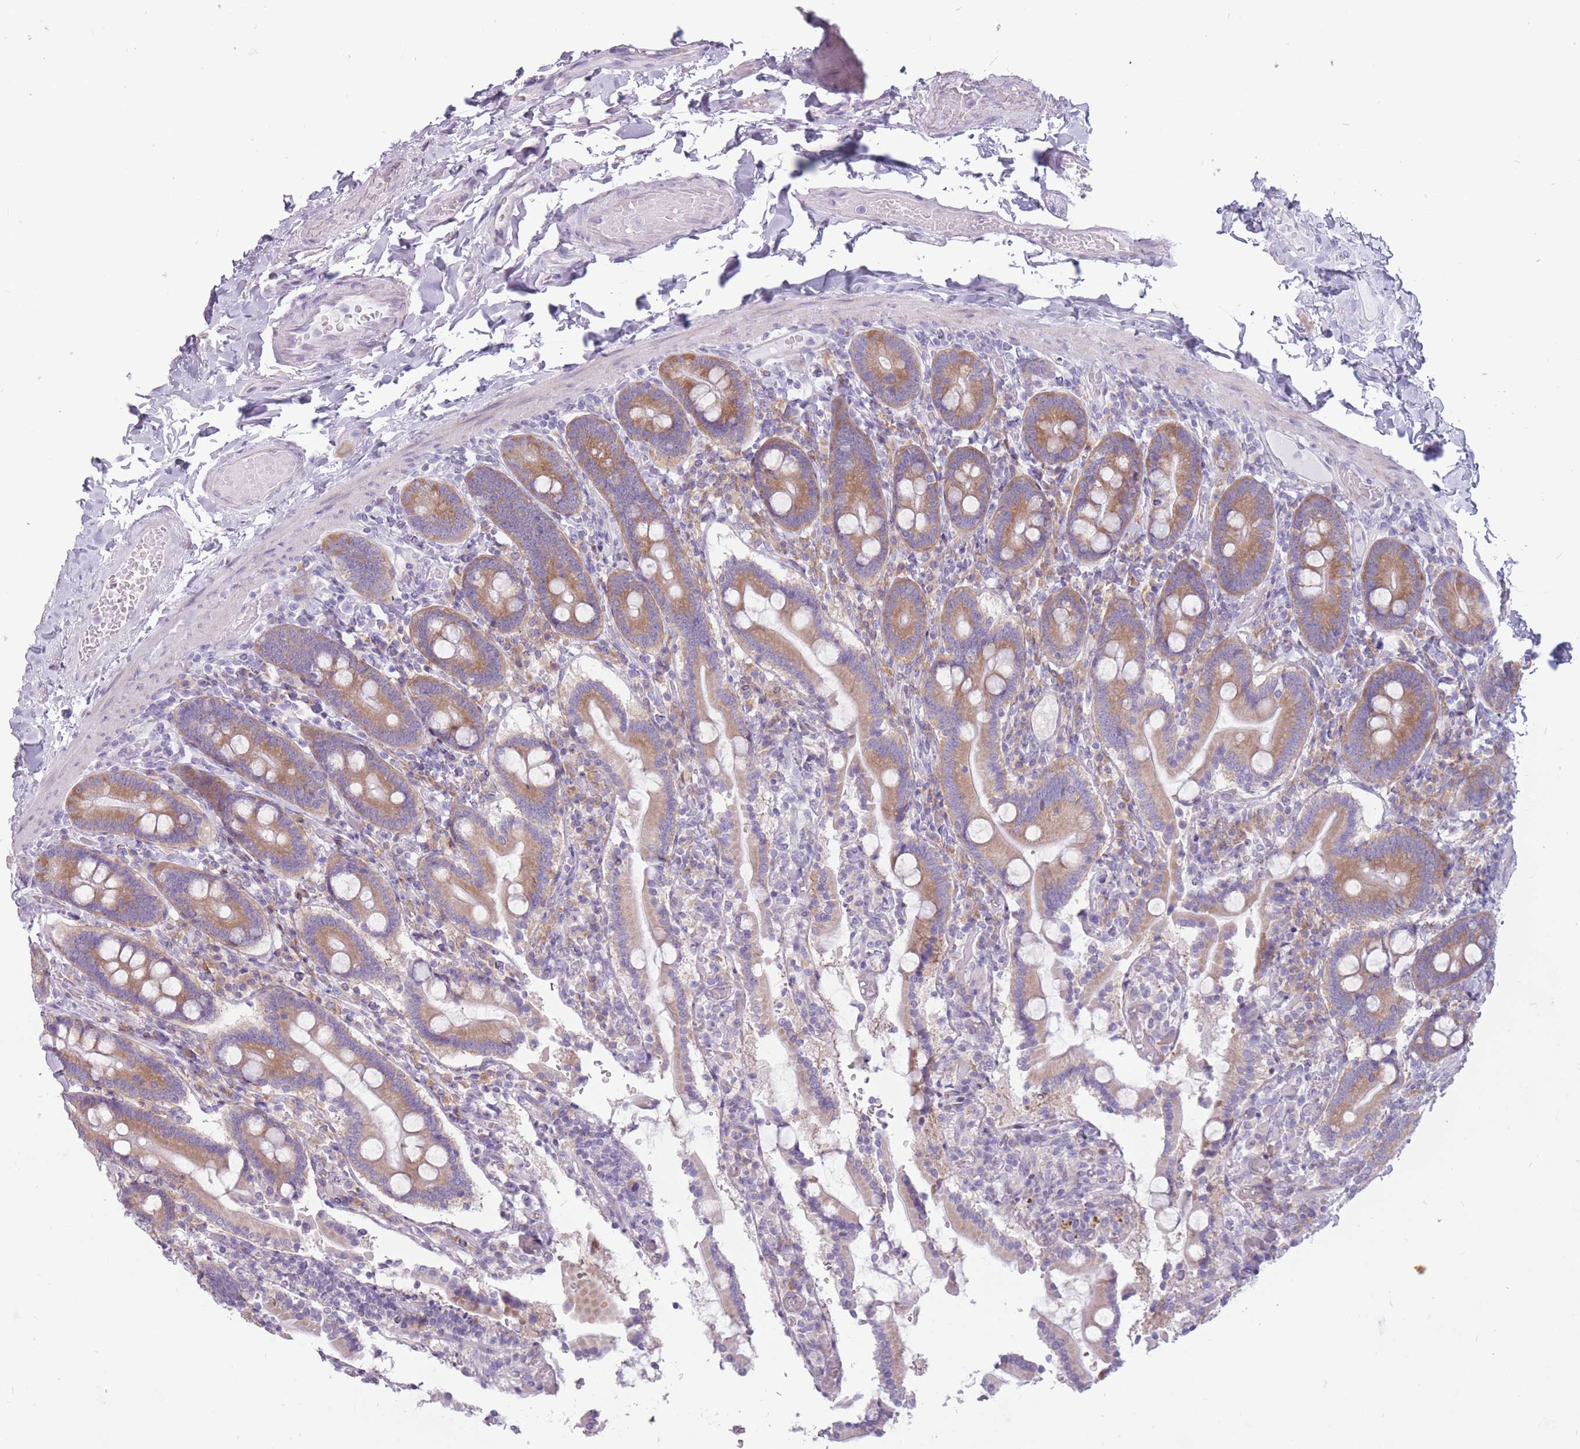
{"staining": {"intensity": "moderate", "quantity": ">75%", "location": "cytoplasmic/membranous"}, "tissue": "duodenum", "cell_type": "Glandular cells", "image_type": "normal", "snomed": [{"axis": "morphology", "description": "Normal tissue, NOS"}, {"axis": "topography", "description": "Duodenum"}], "caption": "Immunohistochemistry (IHC) of unremarkable human duodenum displays medium levels of moderate cytoplasmic/membranous staining in approximately >75% of glandular cells.", "gene": "RPL18", "patient": {"sex": "male", "age": 55}}